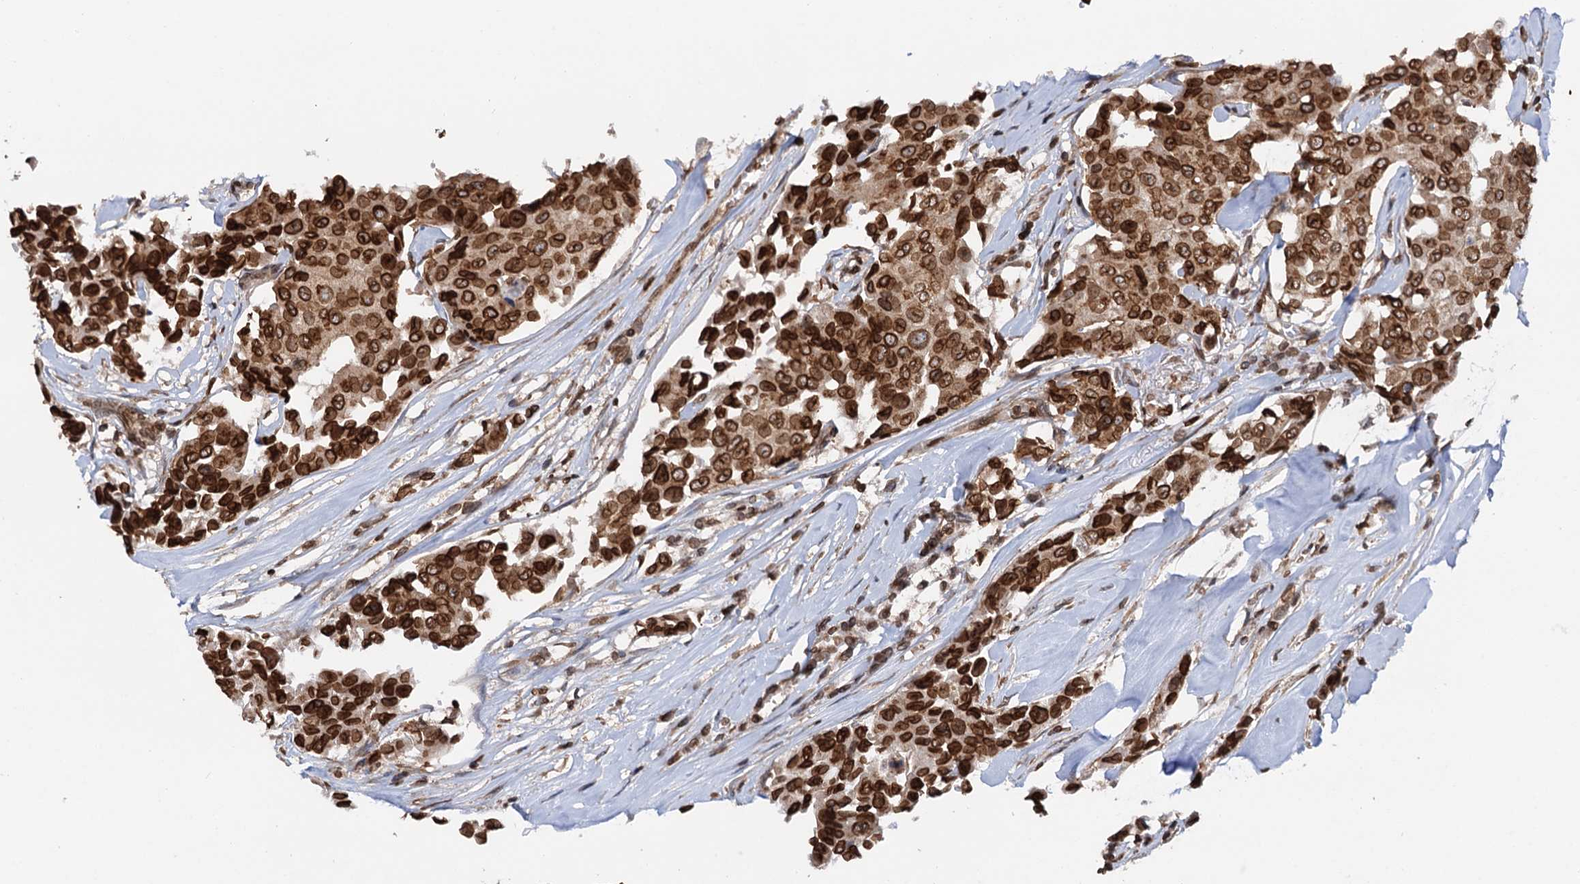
{"staining": {"intensity": "strong", "quantity": ">75%", "location": "cytoplasmic/membranous,nuclear"}, "tissue": "breast cancer", "cell_type": "Tumor cells", "image_type": "cancer", "snomed": [{"axis": "morphology", "description": "Duct carcinoma"}, {"axis": "topography", "description": "Breast"}], "caption": "Immunohistochemistry (IHC) staining of breast infiltrating ductal carcinoma, which displays high levels of strong cytoplasmic/membranous and nuclear staining in approximately >75% of tumor cells indicating strong cytoplasmic/membranous and nuclear protein staining. The staining was performed using DAB (3,3'-diaminobenzidine) (brown) for protein detection and nuclei were counterstained in hematoxylin (blue).", "gene": "ZC3H13", "patient": {"sex": "female", "age": 80}}